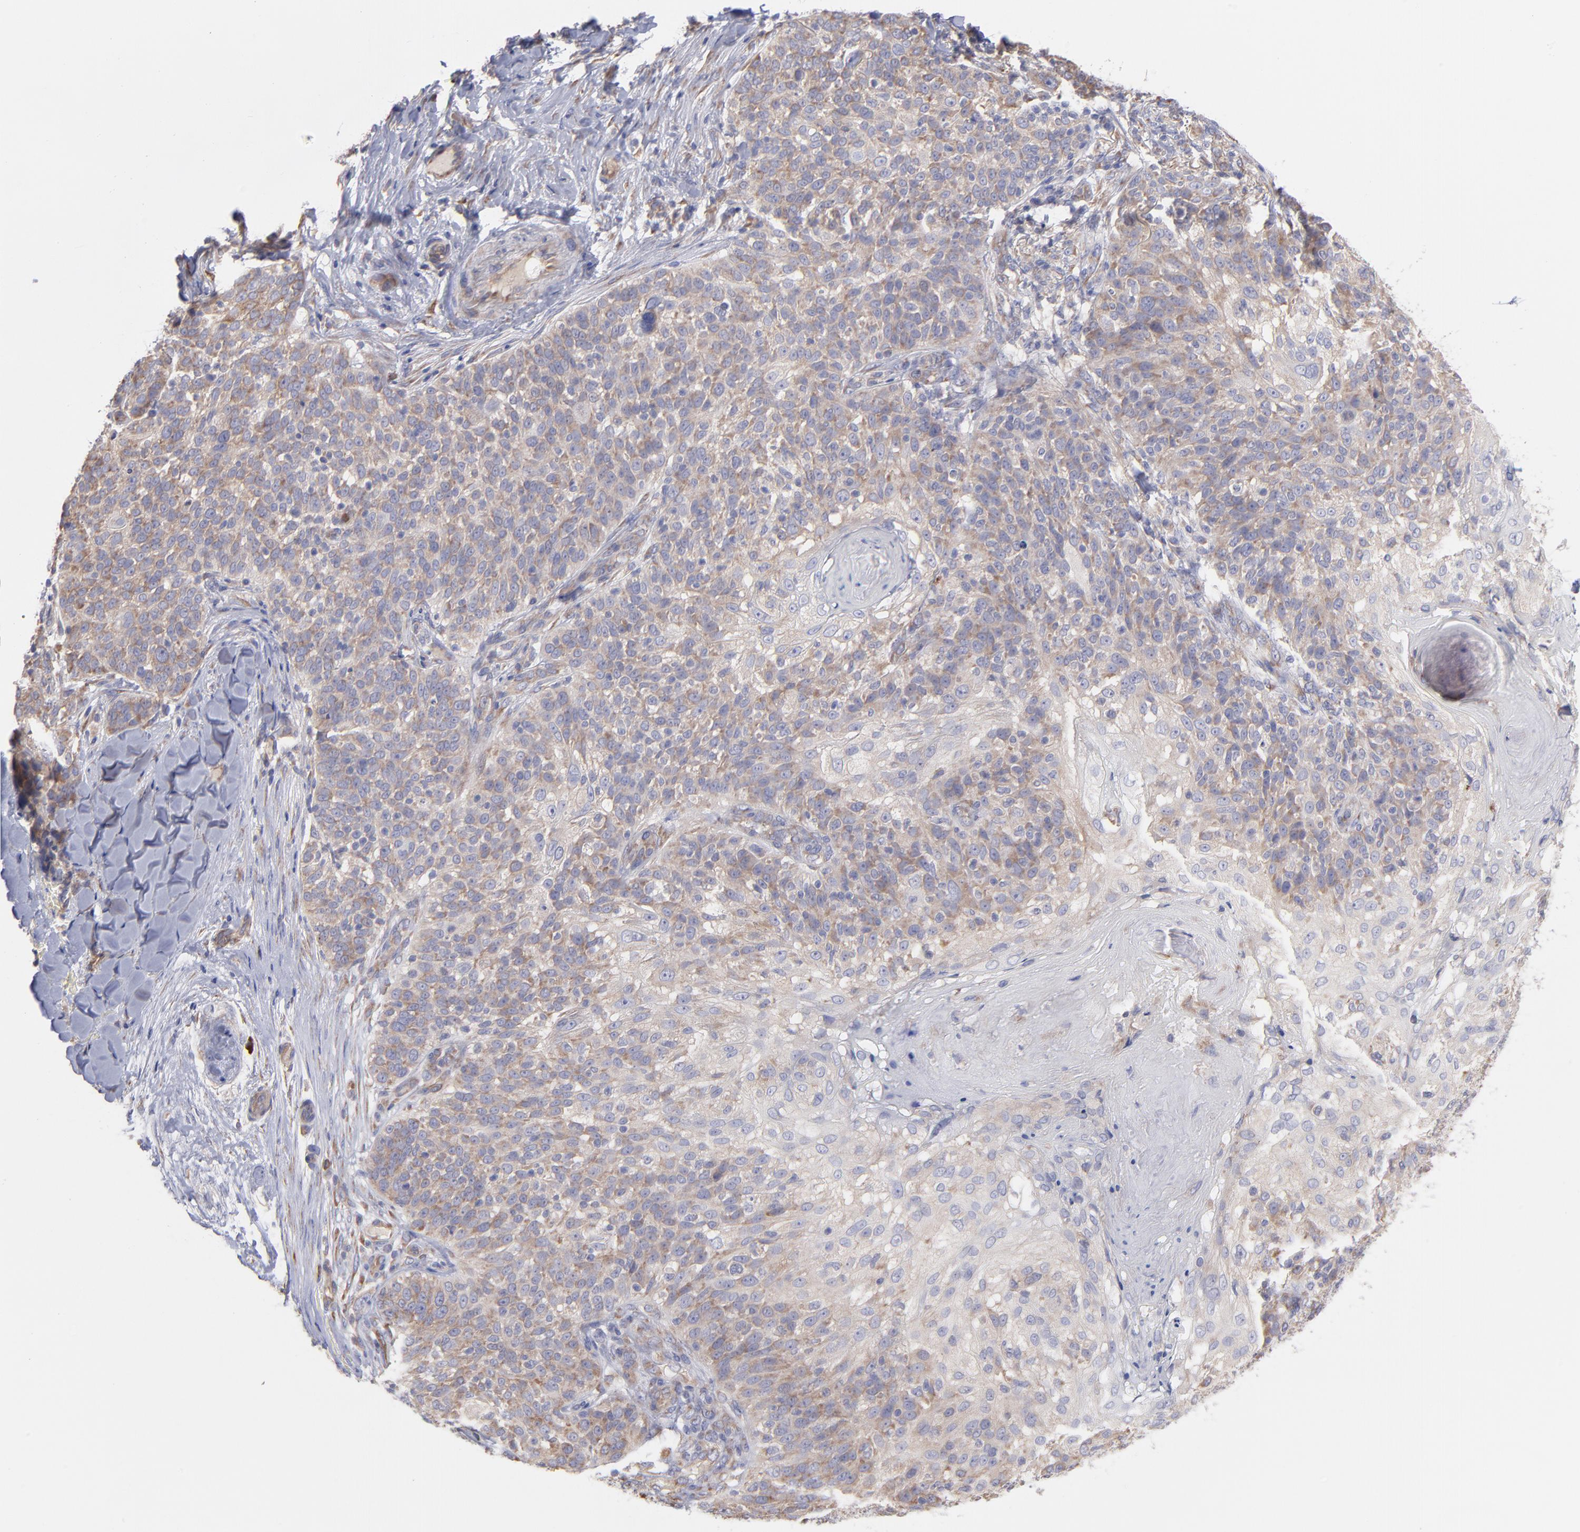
{"staining": {"intensity": "weak", "quantity": "25%-75%", "location": "cytoplasmic/membranous"}, "tissue": "skin cancer", "cell_type": "Tumor cells", "image_type": "cancer", "snomed": [{"axis": "morphology", "description": "Normal tissue, NOS"}, {"axis": "morphology", "description": "Squamous cell carcinoma, NOS"}, {"axis": "topography", "description": "Skin"}], "caption": "An IHC micrograph of neoplastic tissue is shown. Protein staining in brown shows weak cytoplasmic/membranous positivity in skin squamous cell carcinoma within tumor cells.", "gene": "RPLP0", "patient": {"sex": "female", "age": 83}}